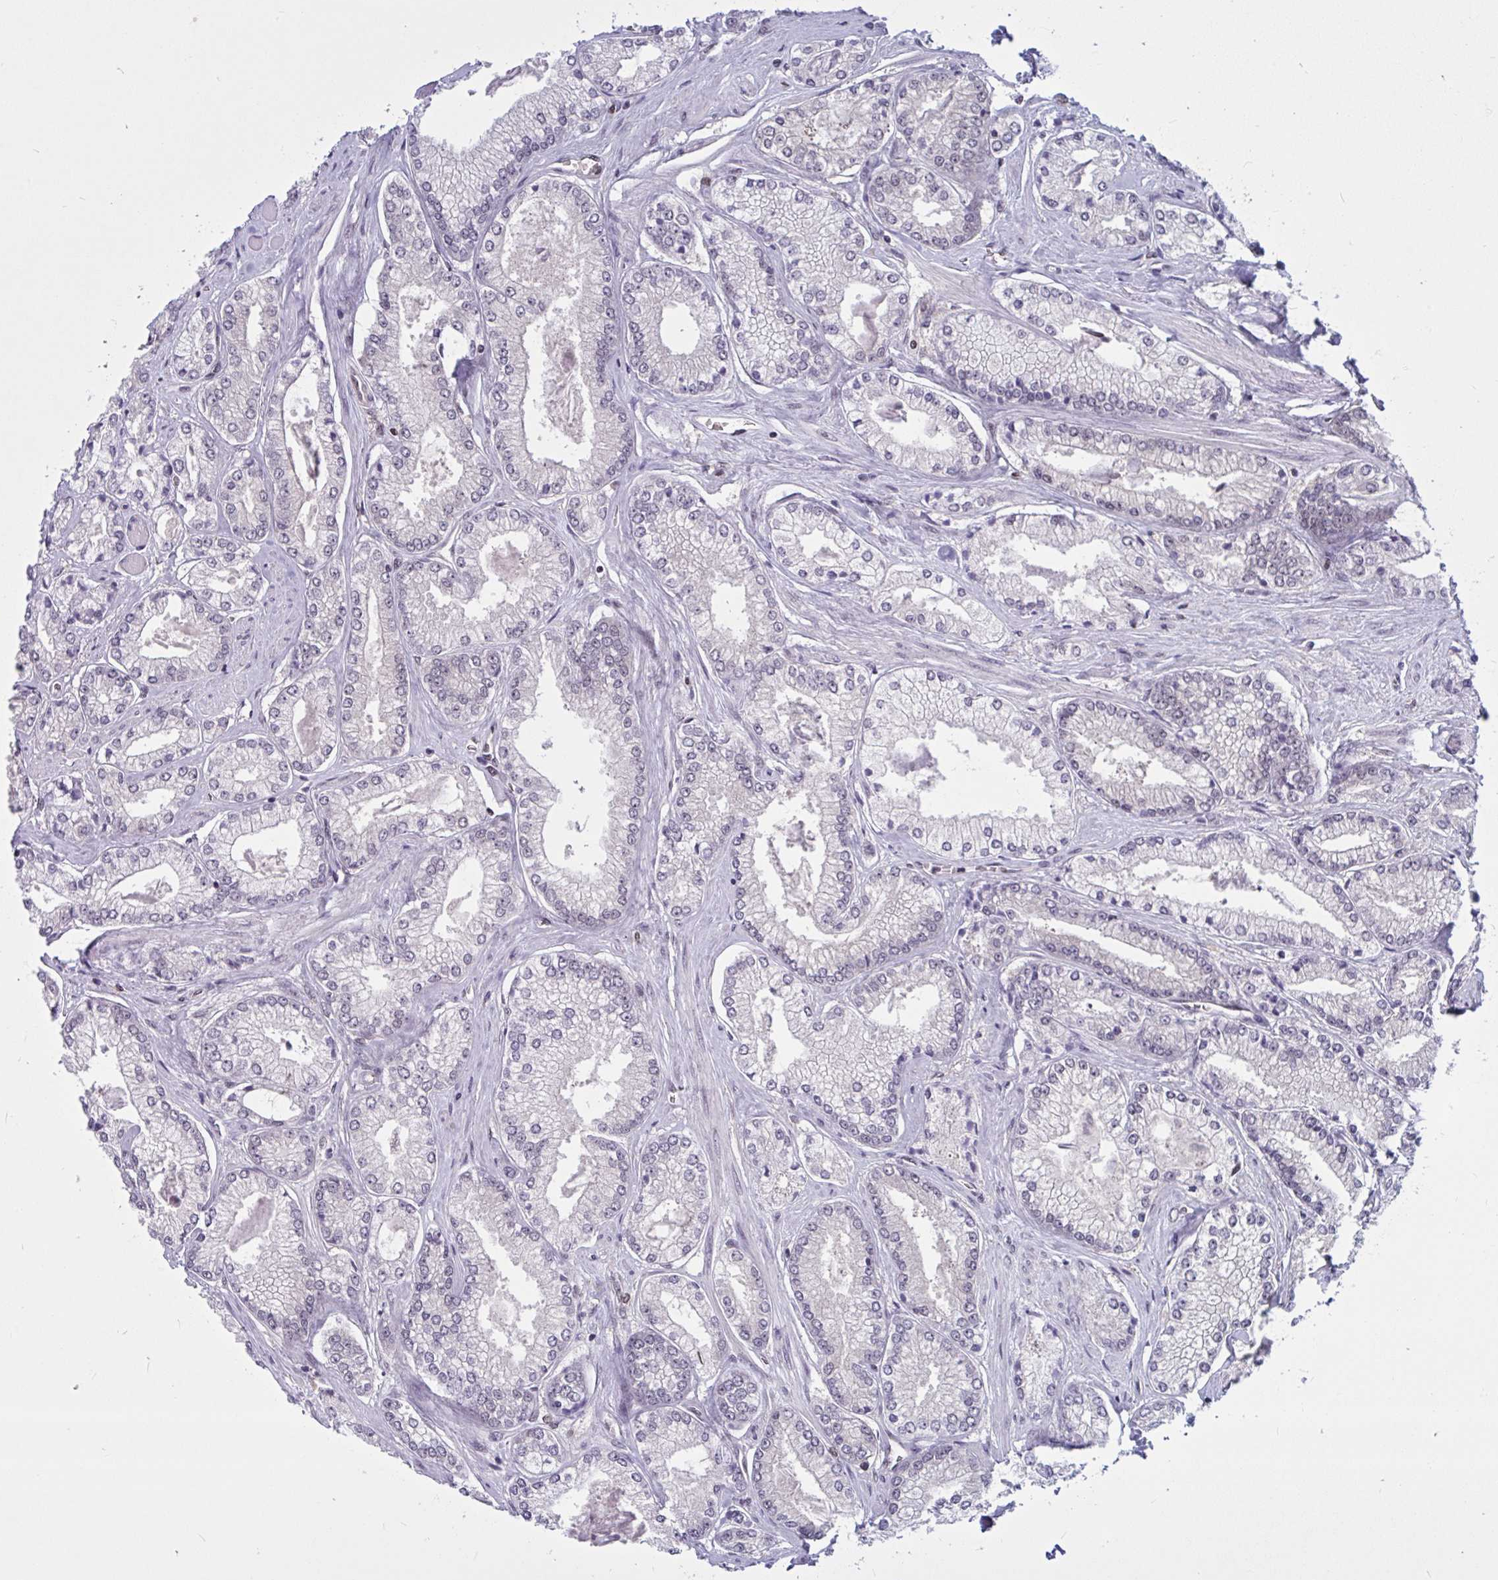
{"staining": {"intensity": "negative", "quantity": "none", "location": "none"}, "tissue": "prostate cancer", "cell_type": "Tumor cells", "image_type": "cancer", "snomed": [{"axis": "morphology", "description": "Adenocarcinoma, Low grade"}, {"axis": "topography", "description": "Prostate"}], "caption": "This is an immunohistochemistry image of human prostate cancer (adenocarcinoma (low-grade)). There is no expression in tumor cells.", "gene": "TSN", "patient": {"sex": "male", "age": 67}}